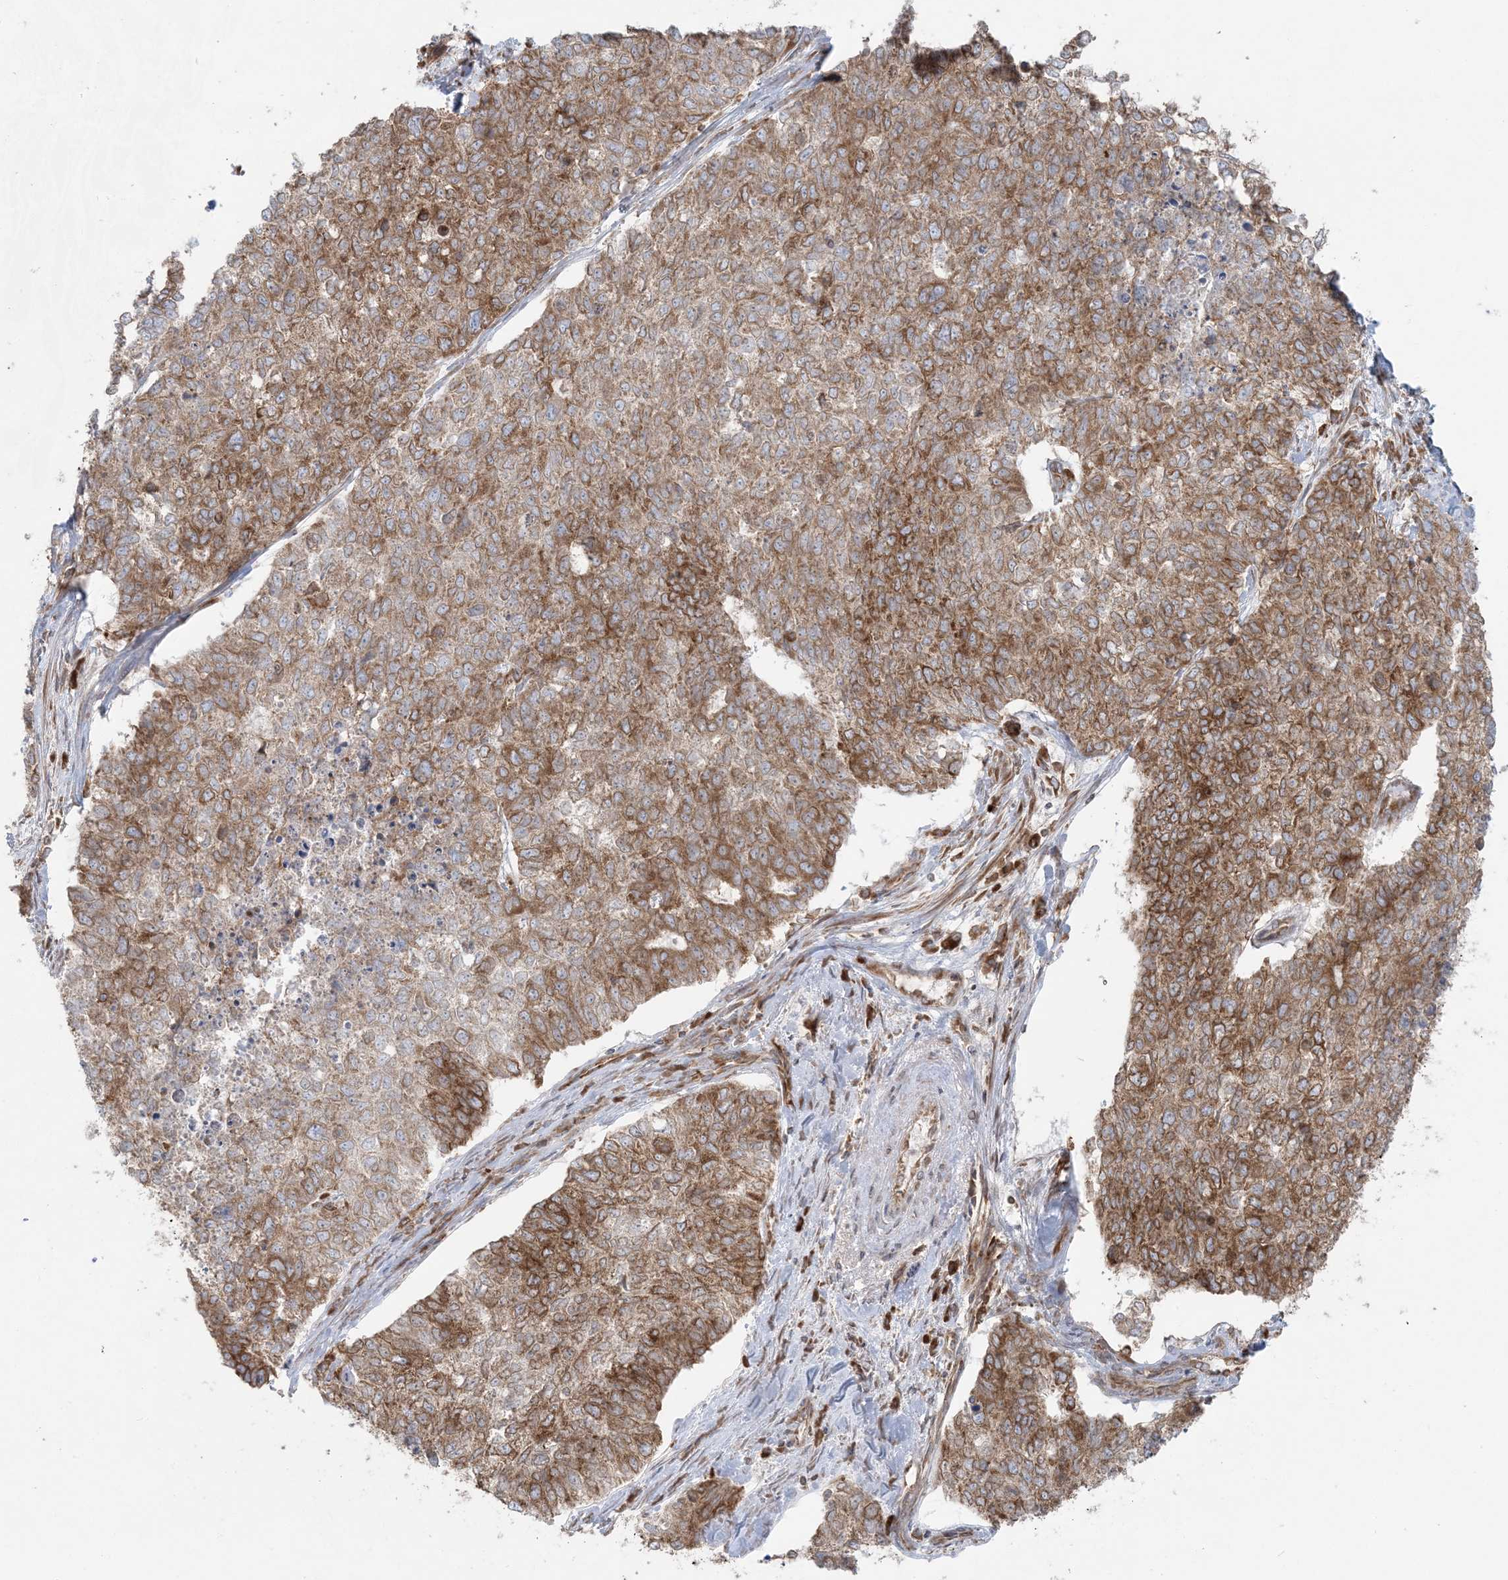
{"staining": {"intensity": "moderate", "quantity": ">75%", "location": "cytoplasmic/membranous"}, "tissue": "cervical cancer", "cell_type": "Tumor cells", "image_type": "cancer", "snomed": [{"axis": "morphology", "description": "Squamous cell carcinoma, NOS"}, {"axis": "topography", "description": "Cervix"}], "caption": "Cervical cancer stained for a protein (brown) displays moderate cytoplasmic/membranous positive expression in approximately >75% of tumor cells.", "gene": "UBXN4", "patient": {"sex": "female", "age": 63}}